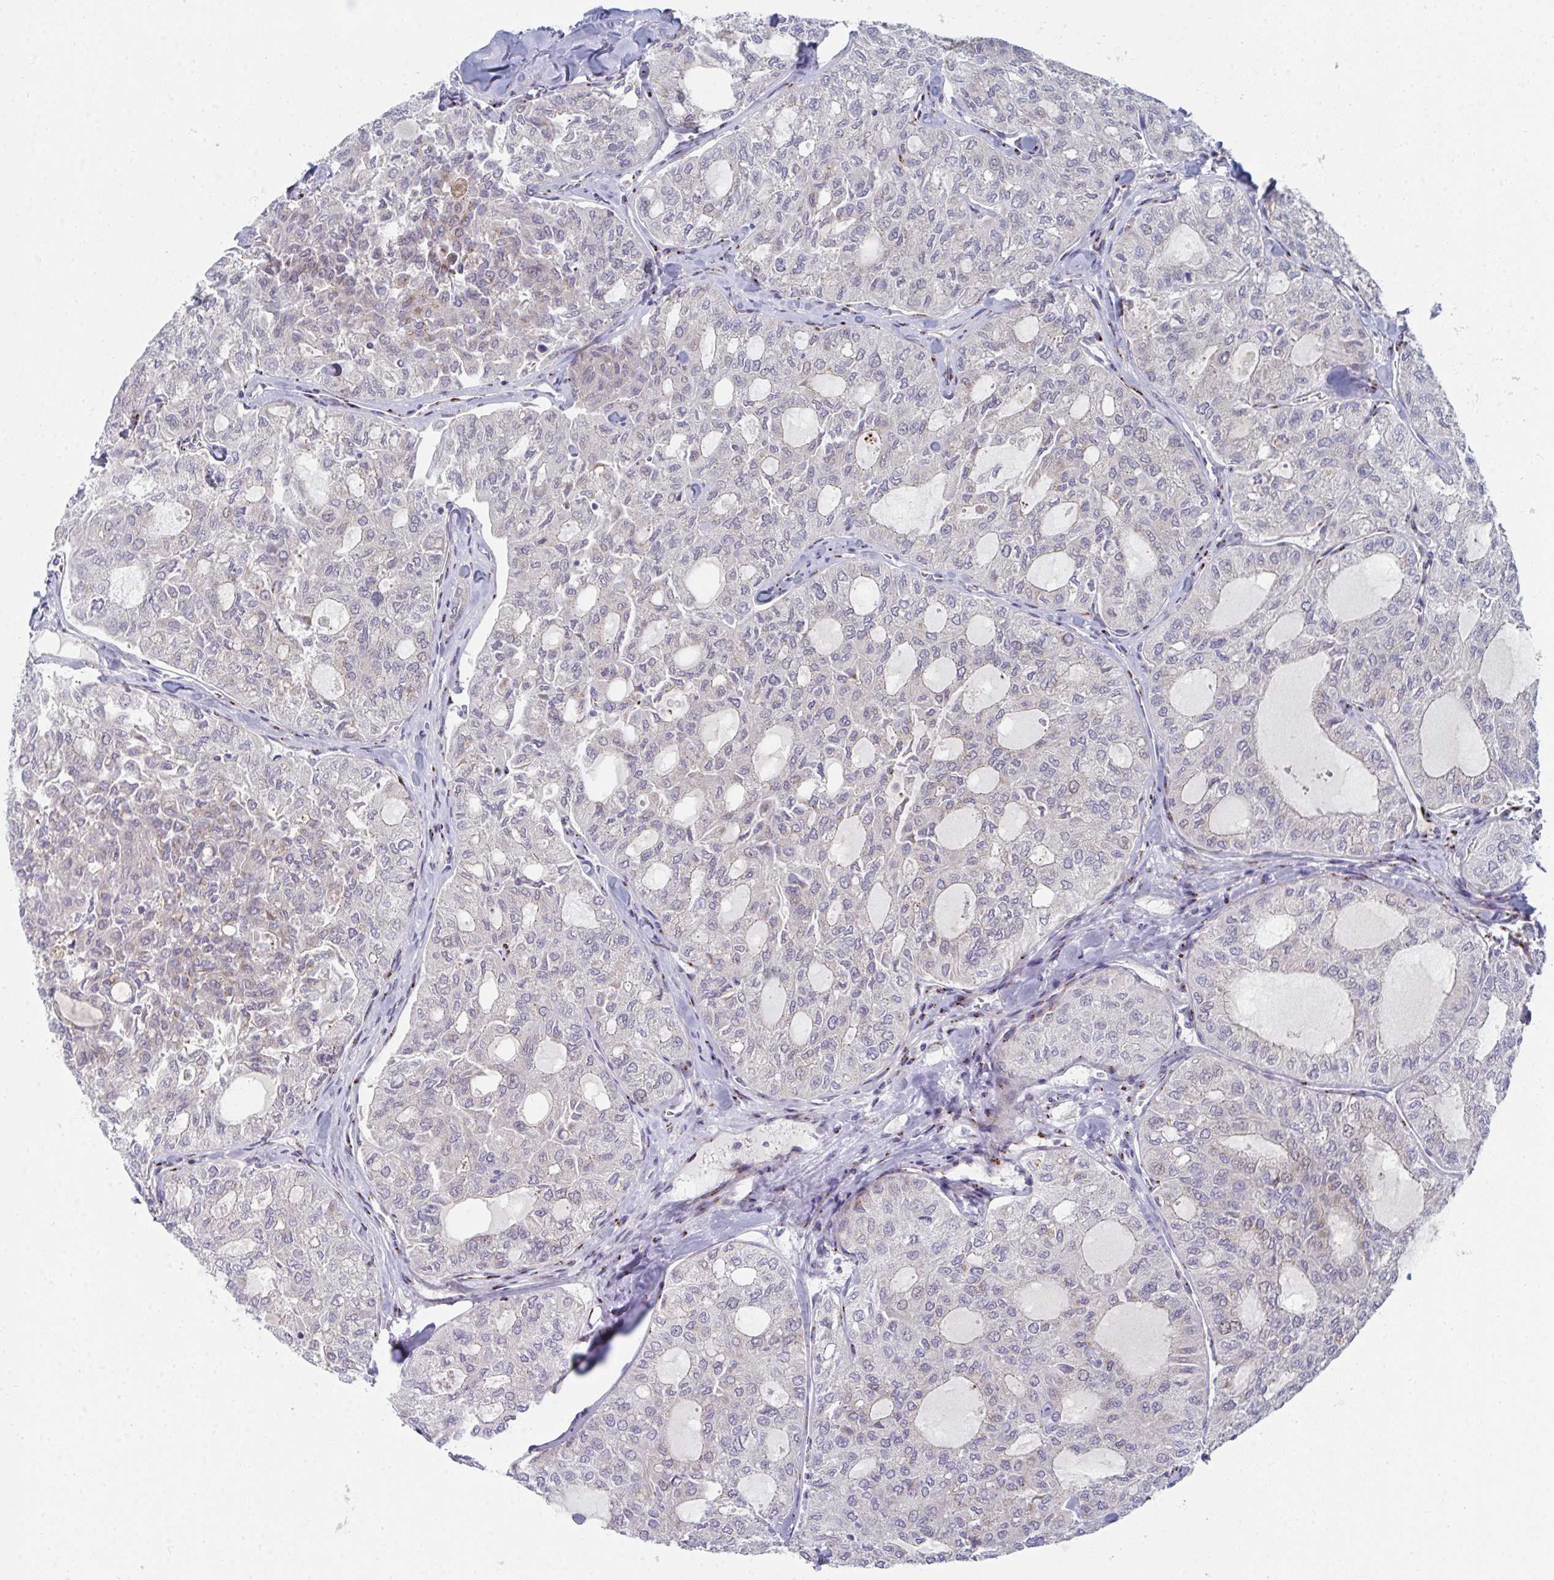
{"staining": {"intensity": "weak", "quantity": "<25%", "location": "cytoplasmic/membranous"}, "tissue": "thyroid cancer", "cell_type": "Tumor cells", "image_type": "cancer", "snomed": [{"axis": "morphology", "description": "Follicular adenoma carcinoma, NOS"}, {"axis": "topography", "description": "Thyroid gland"}], "caption": "Histopathology image shows no protein positivity in tumor cells of thyroid cancer (follicular adenoma carcinoma) tissue.", "gene": "PSMG1", "patient": {"sex": "male", "age": 75}}